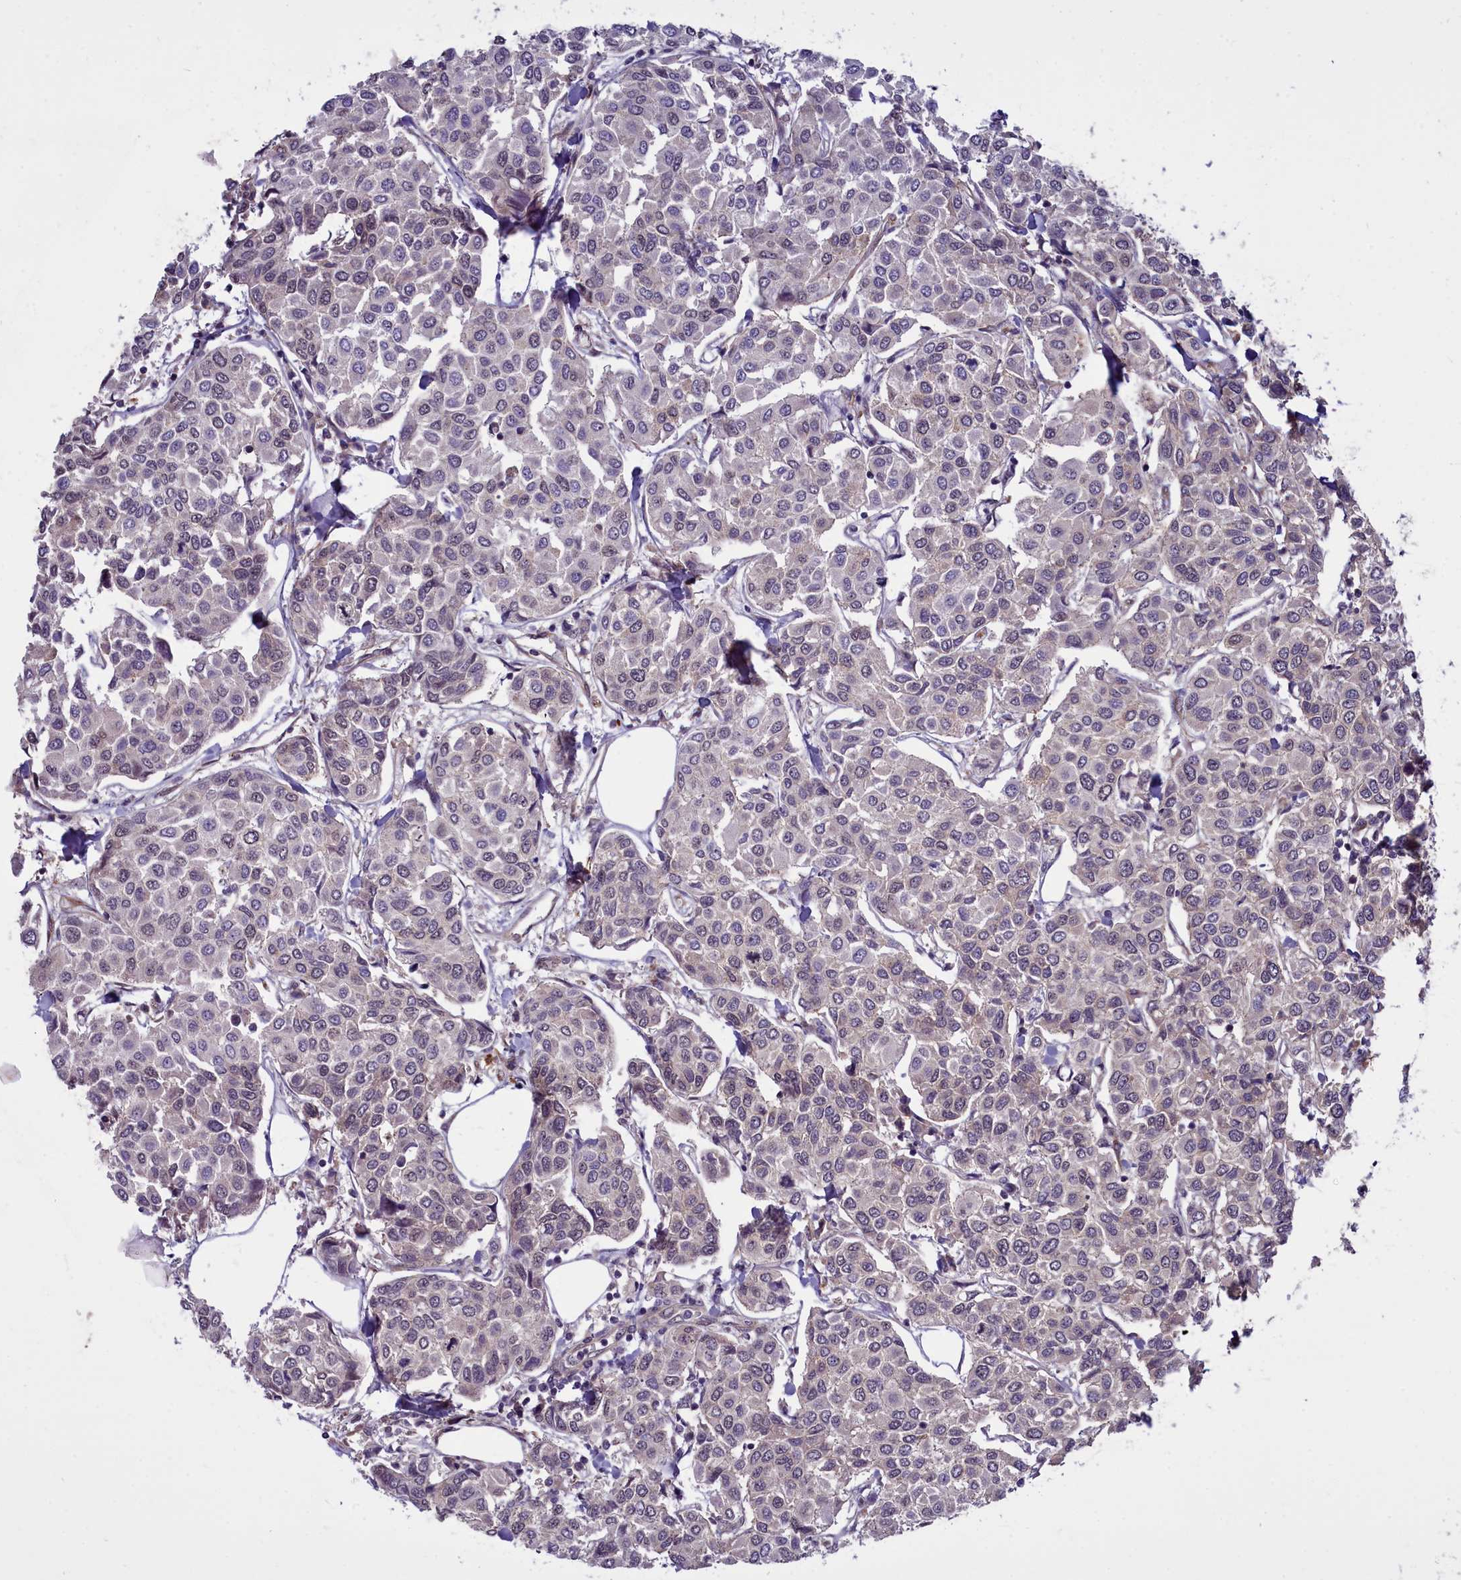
{"staining": {"intensity": "negative", "quantity": "none", "location": "none"}, "tissue": "breast cancer", "cell_type": "Tumor cells", "image_type": "cancer", "snomed": [{"axis": "morphology", "description": "Duct carcinoma"}, {"axis": "topography", "description": "Breast"}], "caption": "Immunohistochemistry of breast cancer exhibits no staining in tumor cells. (DAB (3,3'-diaminobenzidine) immunohistochemistry, high magnification).", "gene": "BCAR1", "patient": {"sex": "female", "age": 55}}